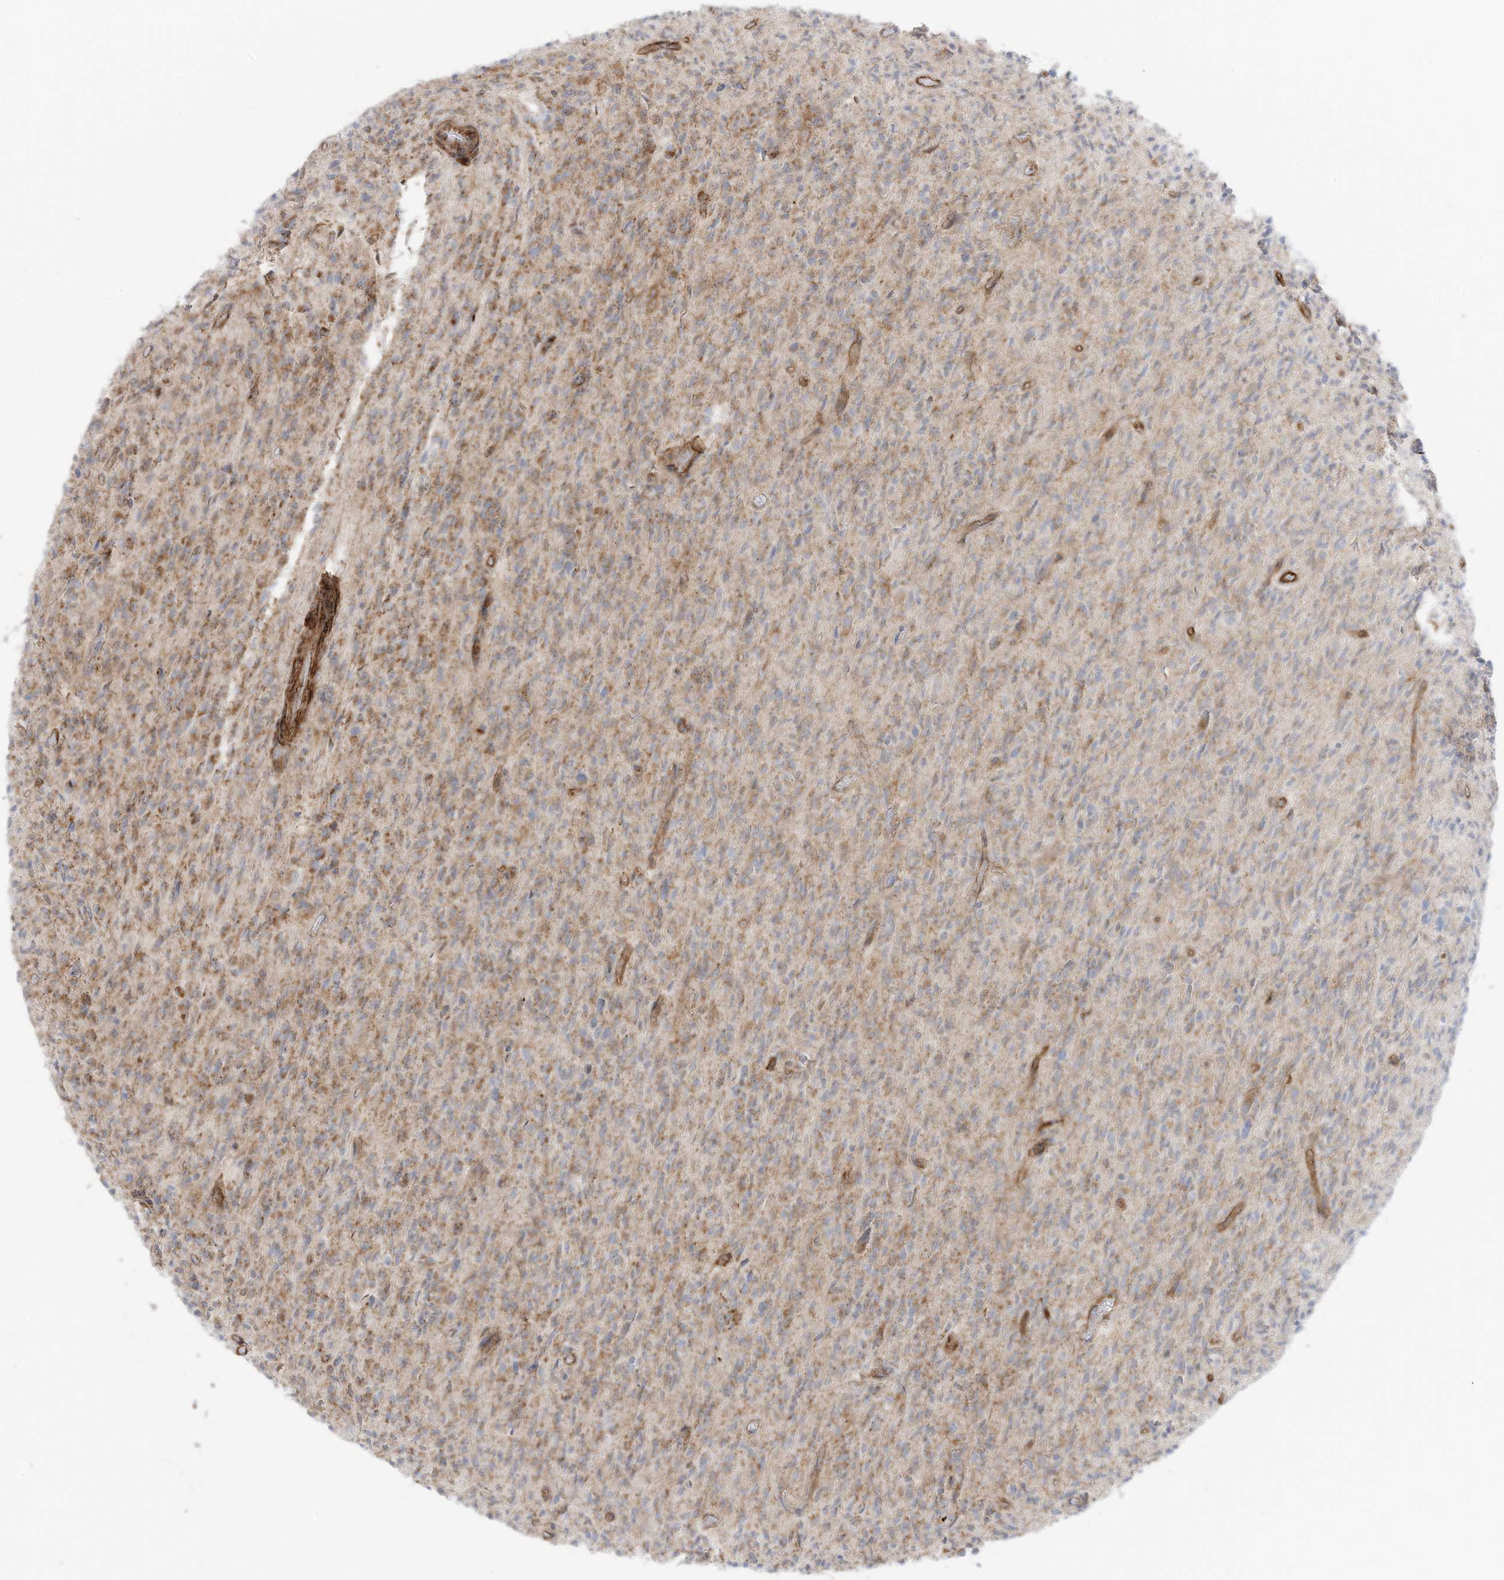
{"staining": {"intensity": "weak", "quantity": "<25%", "location": "cytoplasmic/membranous"}, "tissue": "glioma", "cell_type": "Tumor cells", "image_type": "cancer", "snomed": [{"axis": "morphology", "description": "Glioma, malignant, High grade"}, {"axis": "topography", "description": "Brain"}], "caption": "Tumor cells show no significant protein expression in malignant glioma (high-grade). (DAB (3,3'-diaminobenzidine) immunohistochemistry, high magnification).", "gene": "ABCB7", "patient": {"sex": "female", "age": 57}}